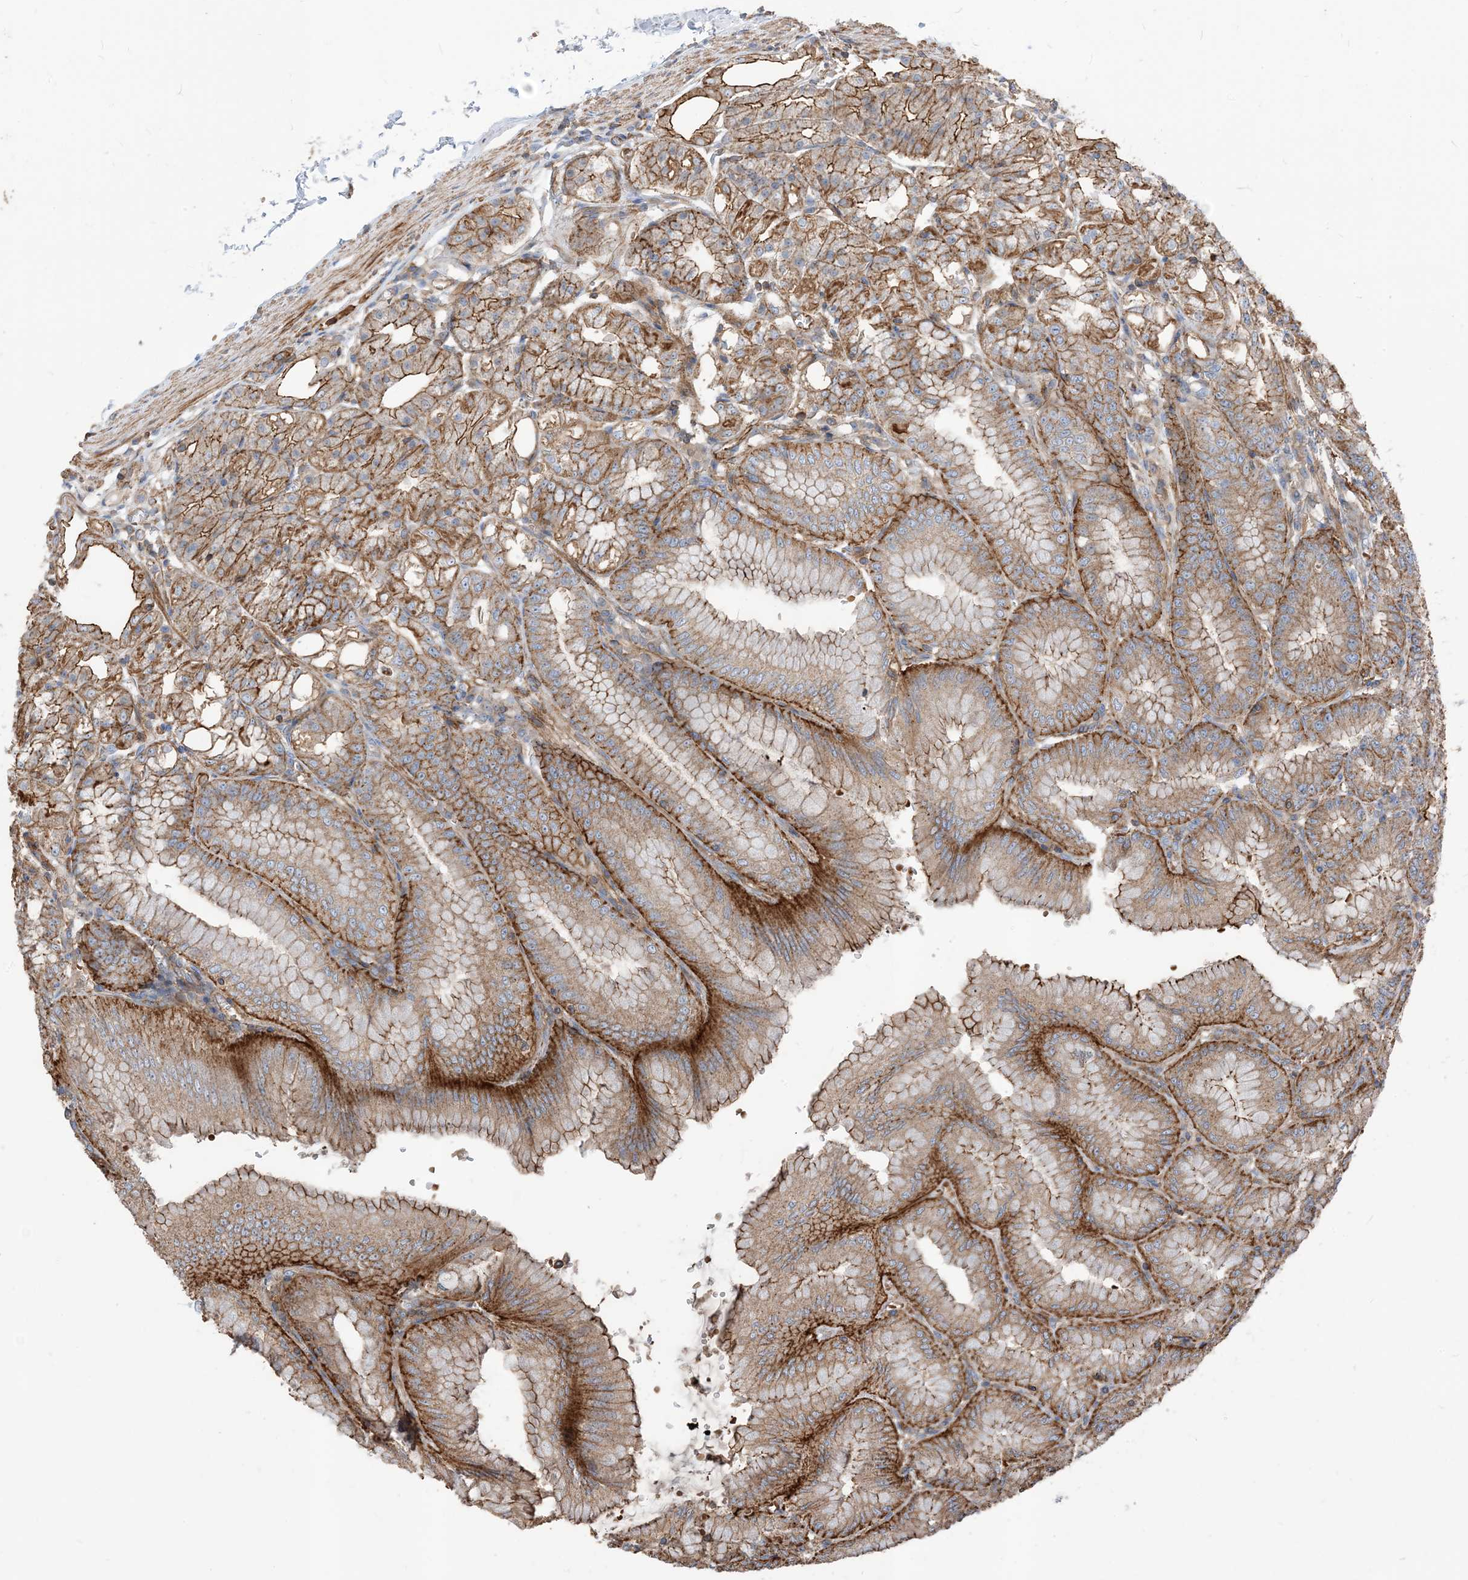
{"staining": {"intensity": "strong", "quantity": ">75%", "location": "cytoplasmic/membranous"}, "tissue": "stomach", "cell_type": "Glandular cells", "image_type": "normal", "snomed": [{"axis": "morphology", "description": "Normal tissue, NOS"}, {"axis": "topography", "description": "Stomach, lower"}], "caption": "An immunohistochemistry histopathology image of unremarkable tissue is shown. Protein staining in brown shows strong cytoplasmic/membranous positivity in stomach within glandular cells.", "gene": "PARVG", "patient": {"sex": "male", "age": 71}}